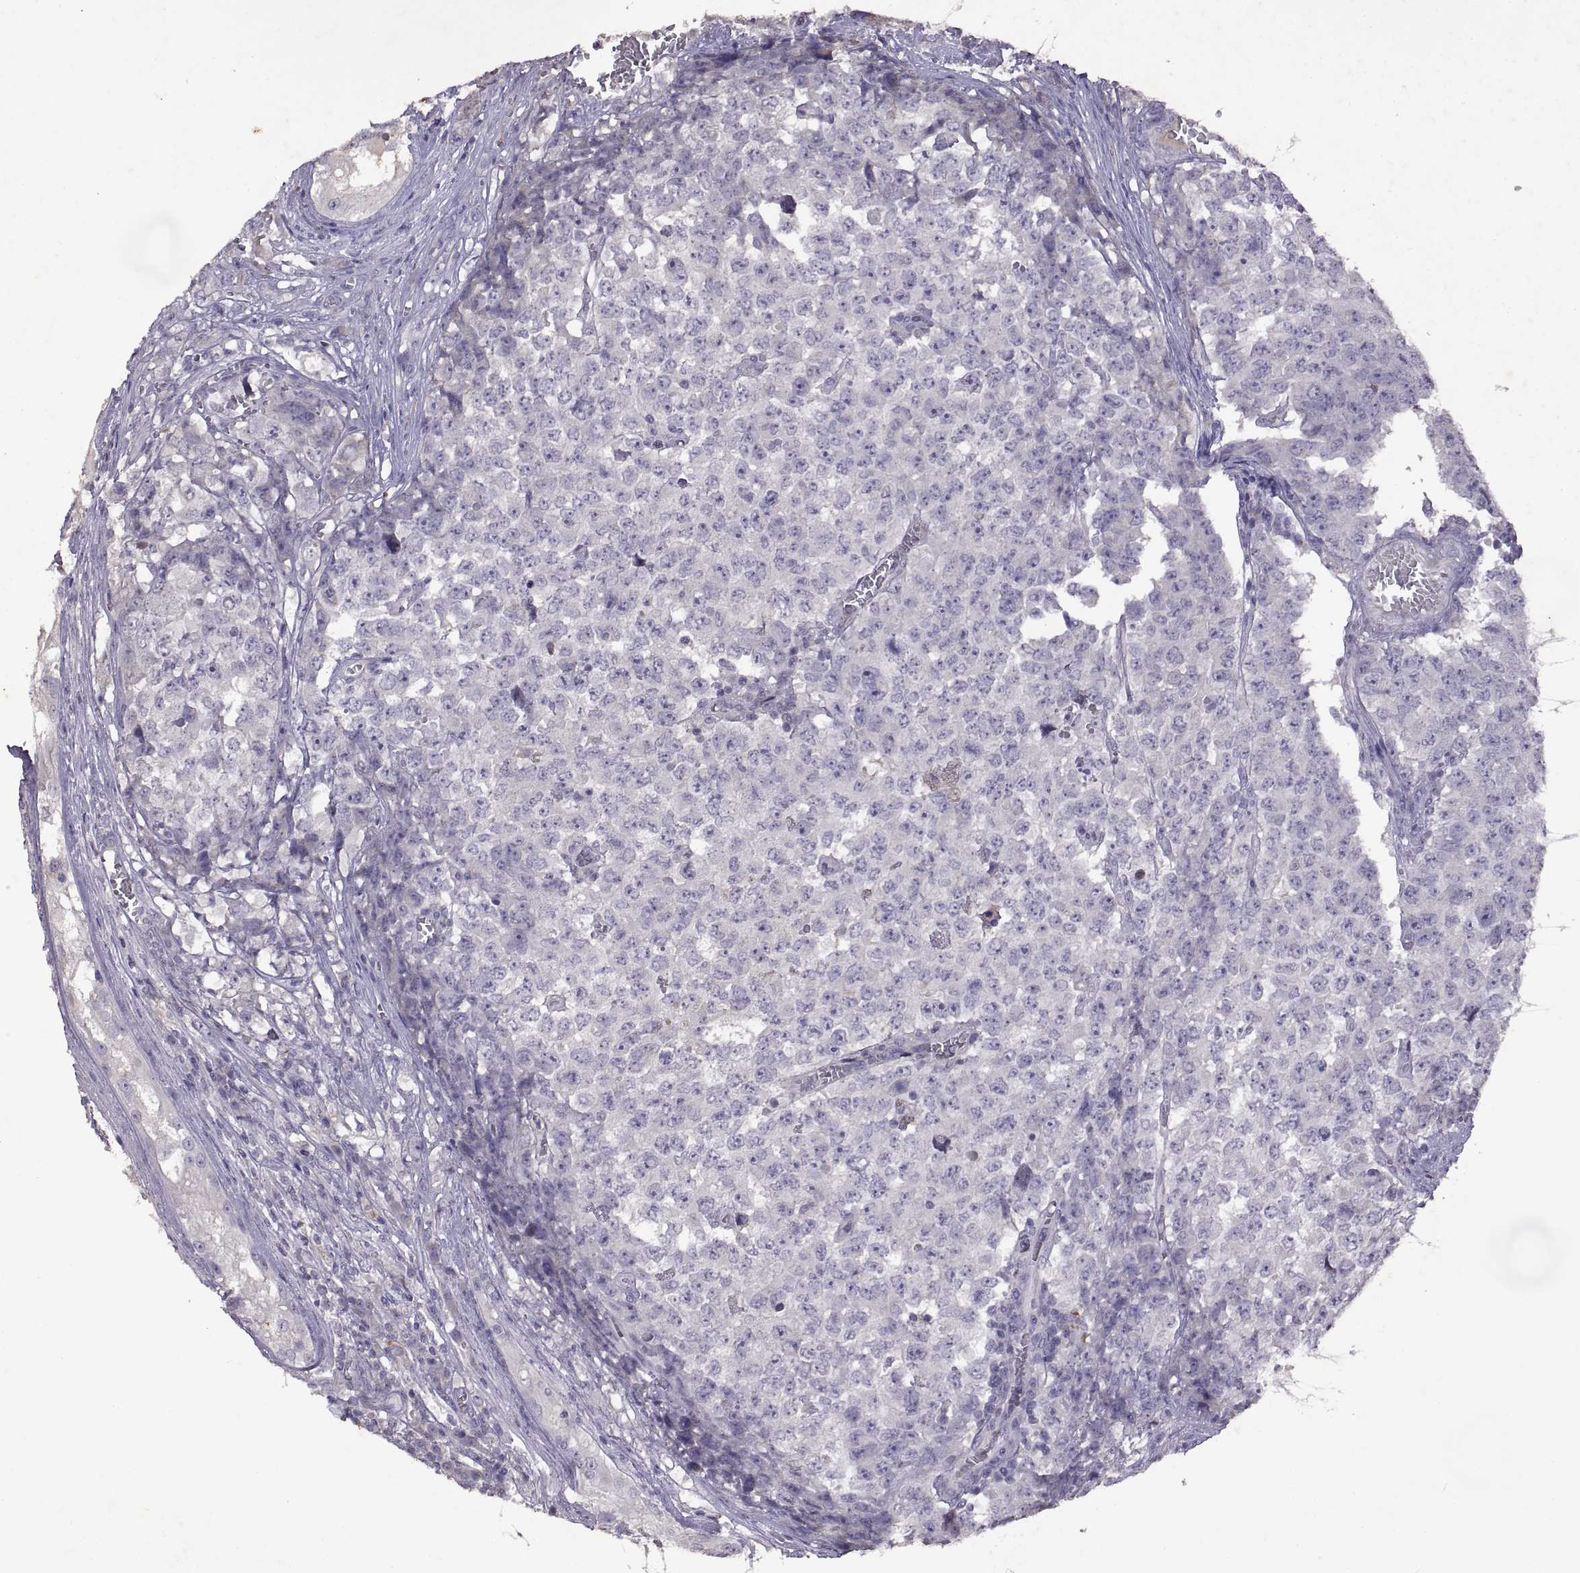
{"staining": {"intensity": "negative", "quantity": "none", "location": "none"}, "tissue": "testis cancer", "cell_type": "Tumor cells", "image_type": "cancer", "snomed": [{"axis": "morphology", "description": "Carcinoma, Embryonal, NOS"}, {"axis": "topography", "description": "Testis"}], "caption": "Immunohistochemistry (IHC) image of testis embryonal carcinoma stained for a protein (brown), which exhibits no positivity in tumor cells. The staining was performed using DAB (3,3'-diaminobenzidine) to visualize the protein expression in brown, while the nuclei were stained in blue with hematoxylin (Magnification: 20x).", "gene": "DEFB136", "patient": {"sex": "male", "age": 23}}